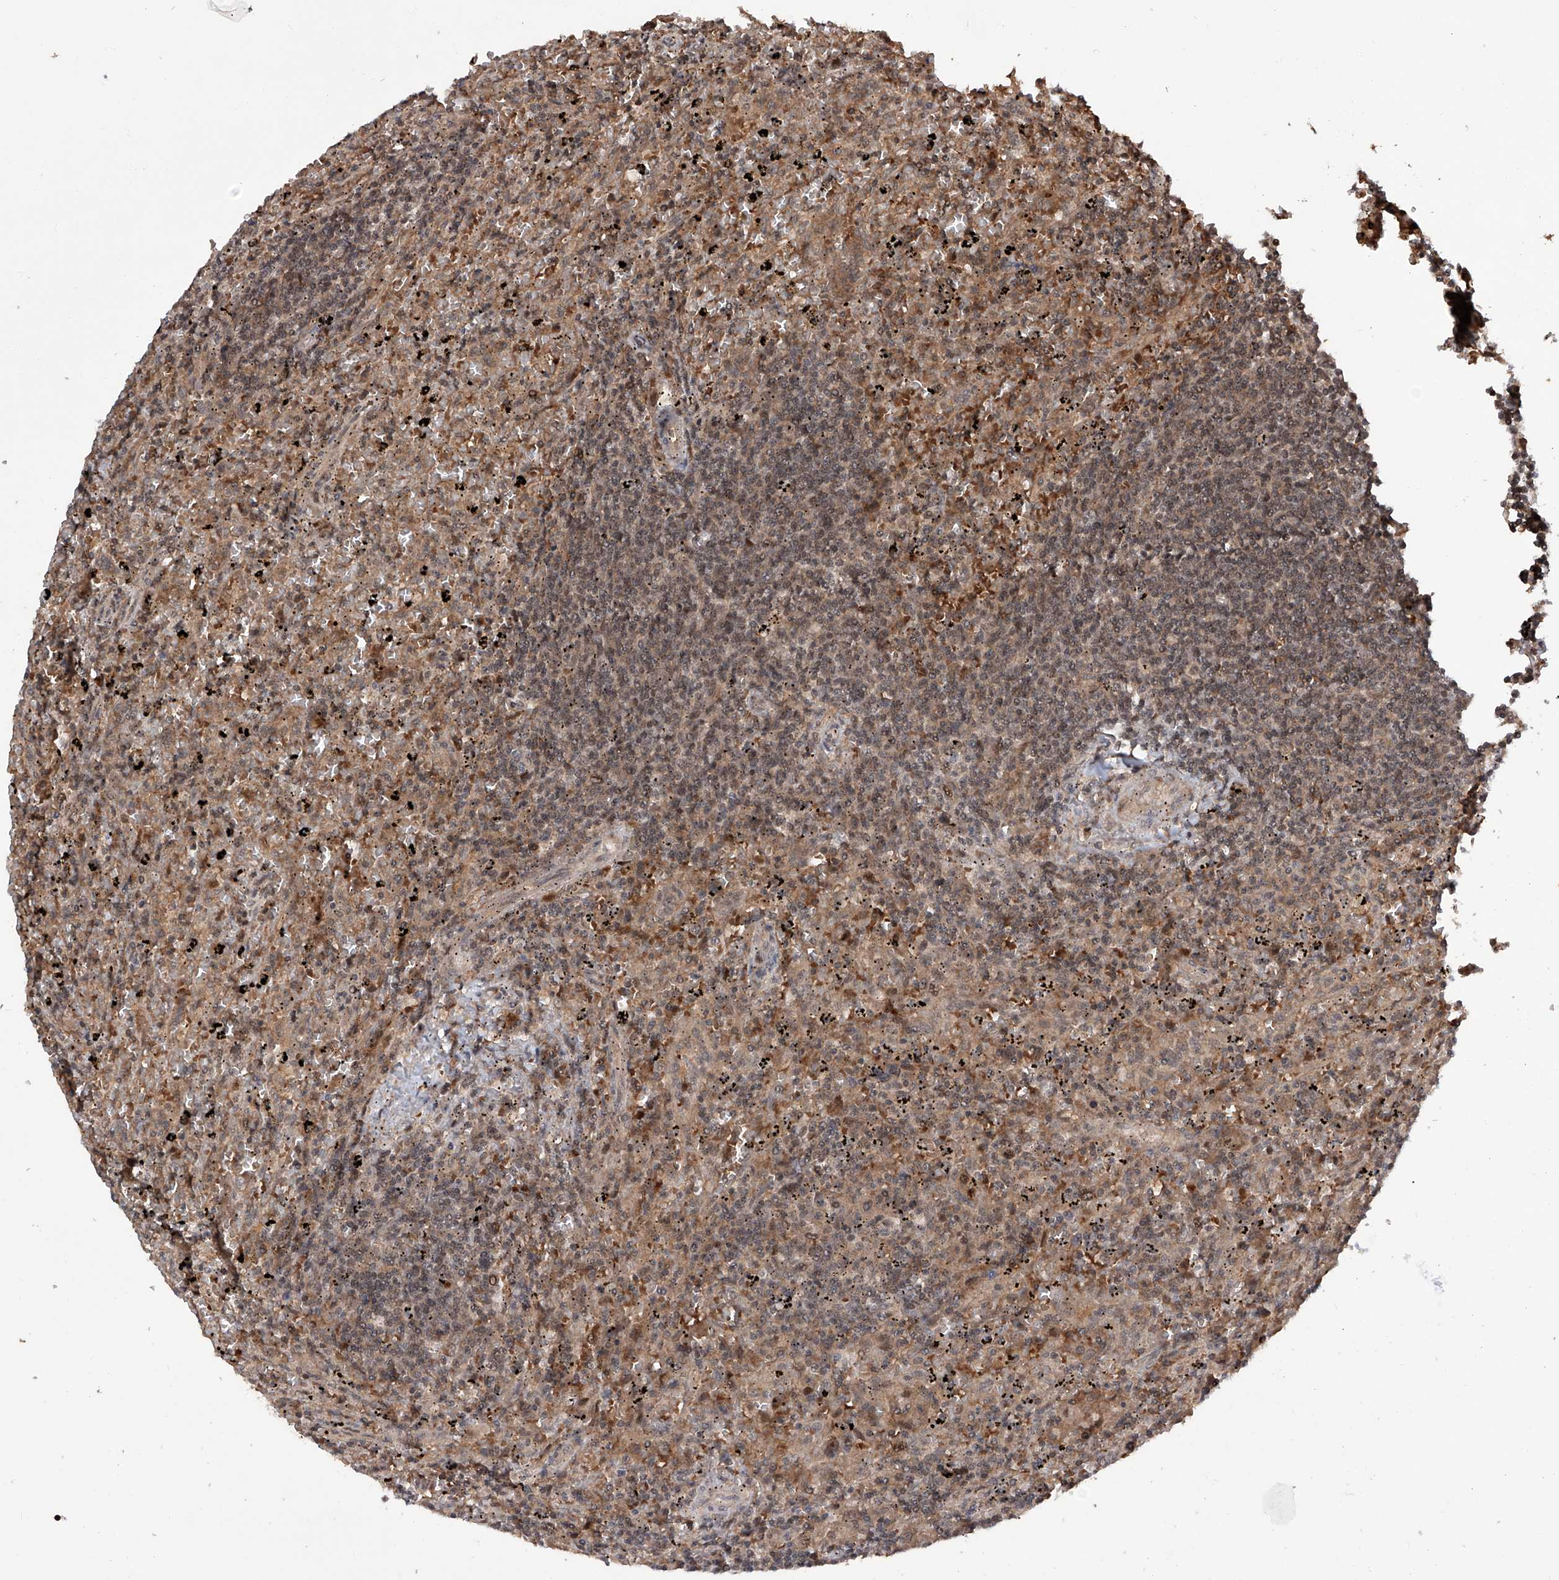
{"staining": {"intensity": "weak", "quantity": ">75%", "location": "cytoplasmic/membranous,nuclear"}, "tissue": "lymphoma", "cell_type": "Tumor cells", "image_type": "cancer", "snomed": [{"axis": "morphology", "description": "Malignant lymphoma, non-Hodgkin's type, Low grade"}, {"axis": "topography", "description": "Spleen"}], "caption": "IHC (DAB) staining of malignant lymphoma, non-Hodgkin's type (low-grade) exhibits weak cytoplasmic/membranous and nuclear protein expression in about >75% of tumor cells.", "gene": "LYSMD4", "patient": {"sex": "male", "age": 76}}